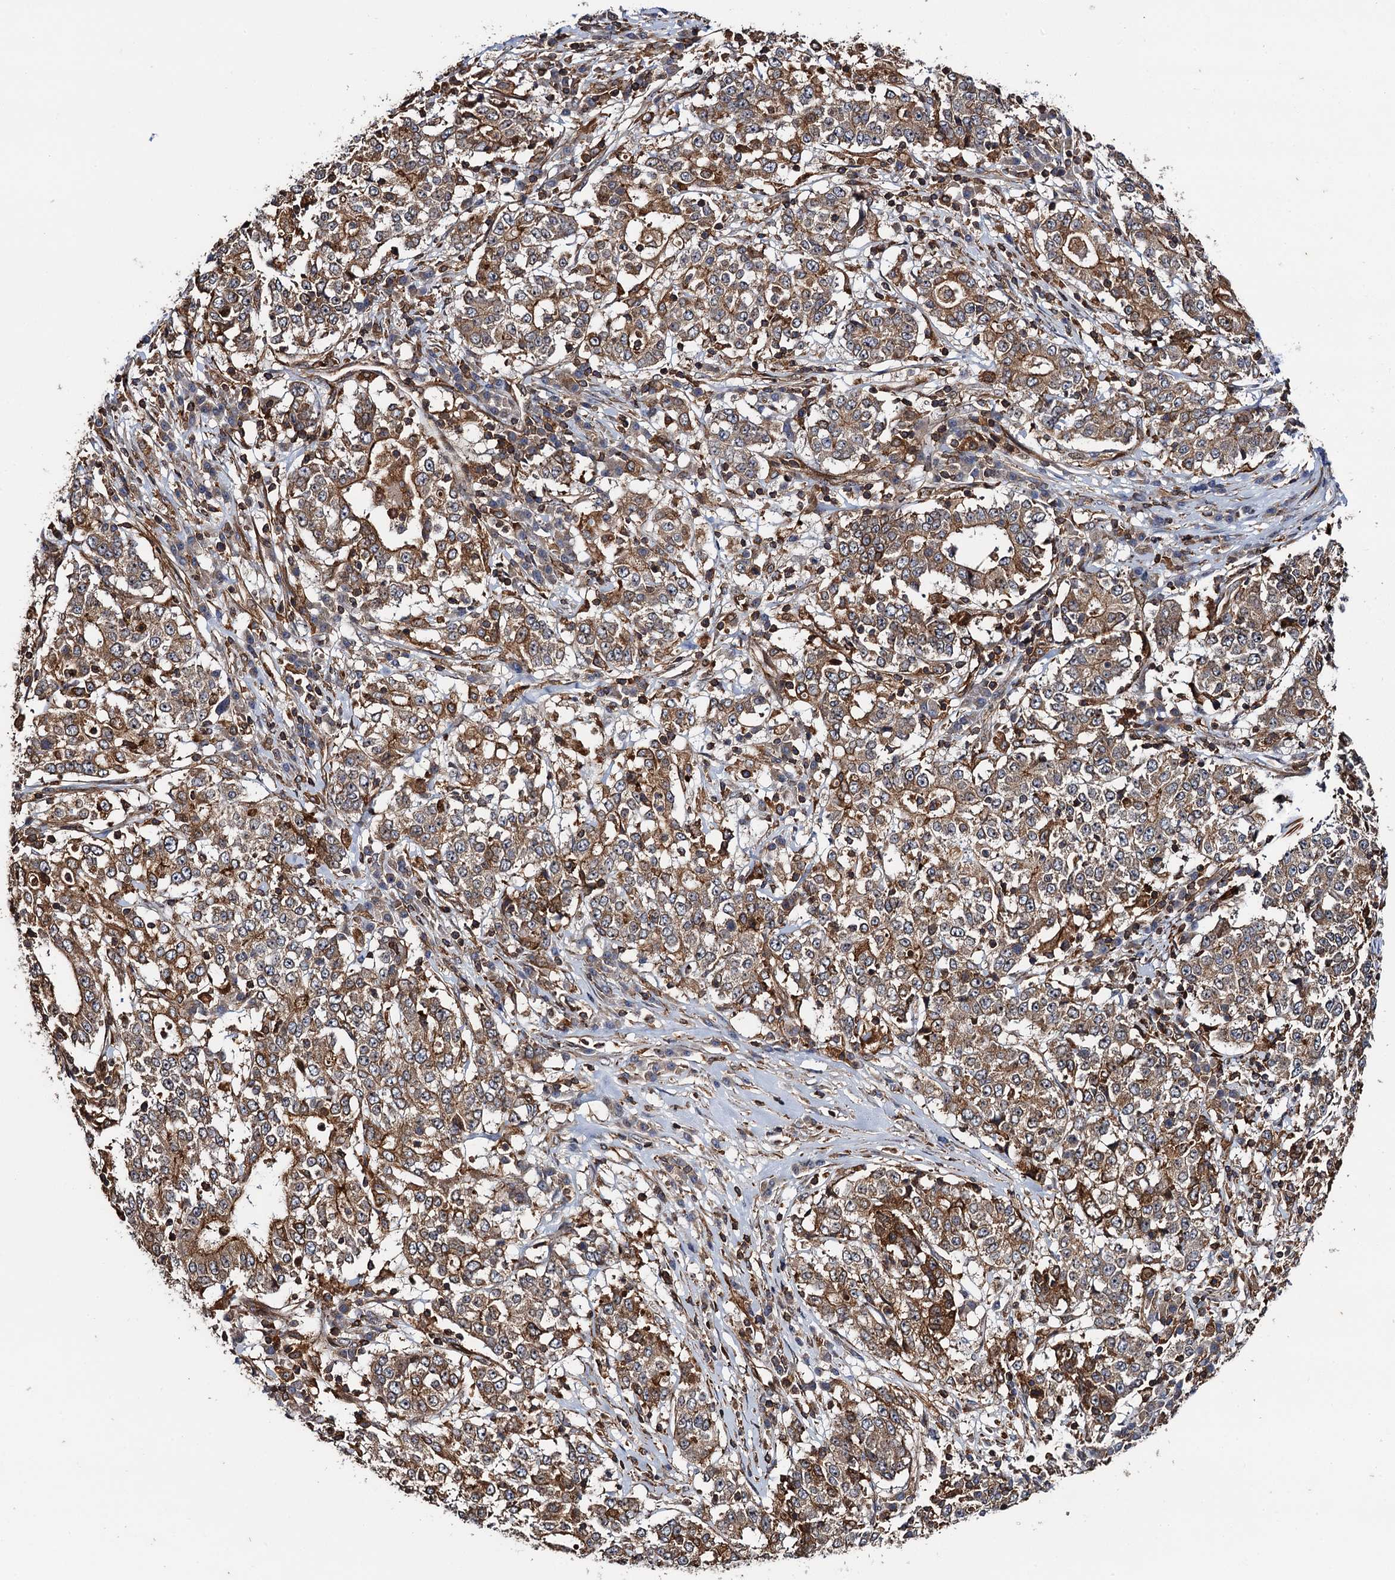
{"staining": {"intensity": "moderate", "quantity": ">75%", "location": "cytoplasmic/membranous"}, "tissue": "stomach cancer", "cell_type": "Tumor cells", "image_type": "cancer", "snomed": [{"axis": "morphology", "description": "Adenocarcinoma, NOS"}, {"axis": "topography", "description": "Stomach"}], "caption": "Protein positivity by IHC demonstrates moderate cytoplasmic/membranous expression in about >75% of tumor cells in stomach cancer.", "gene": "BORA", "patient": {"sex": "male", "age": 59}}